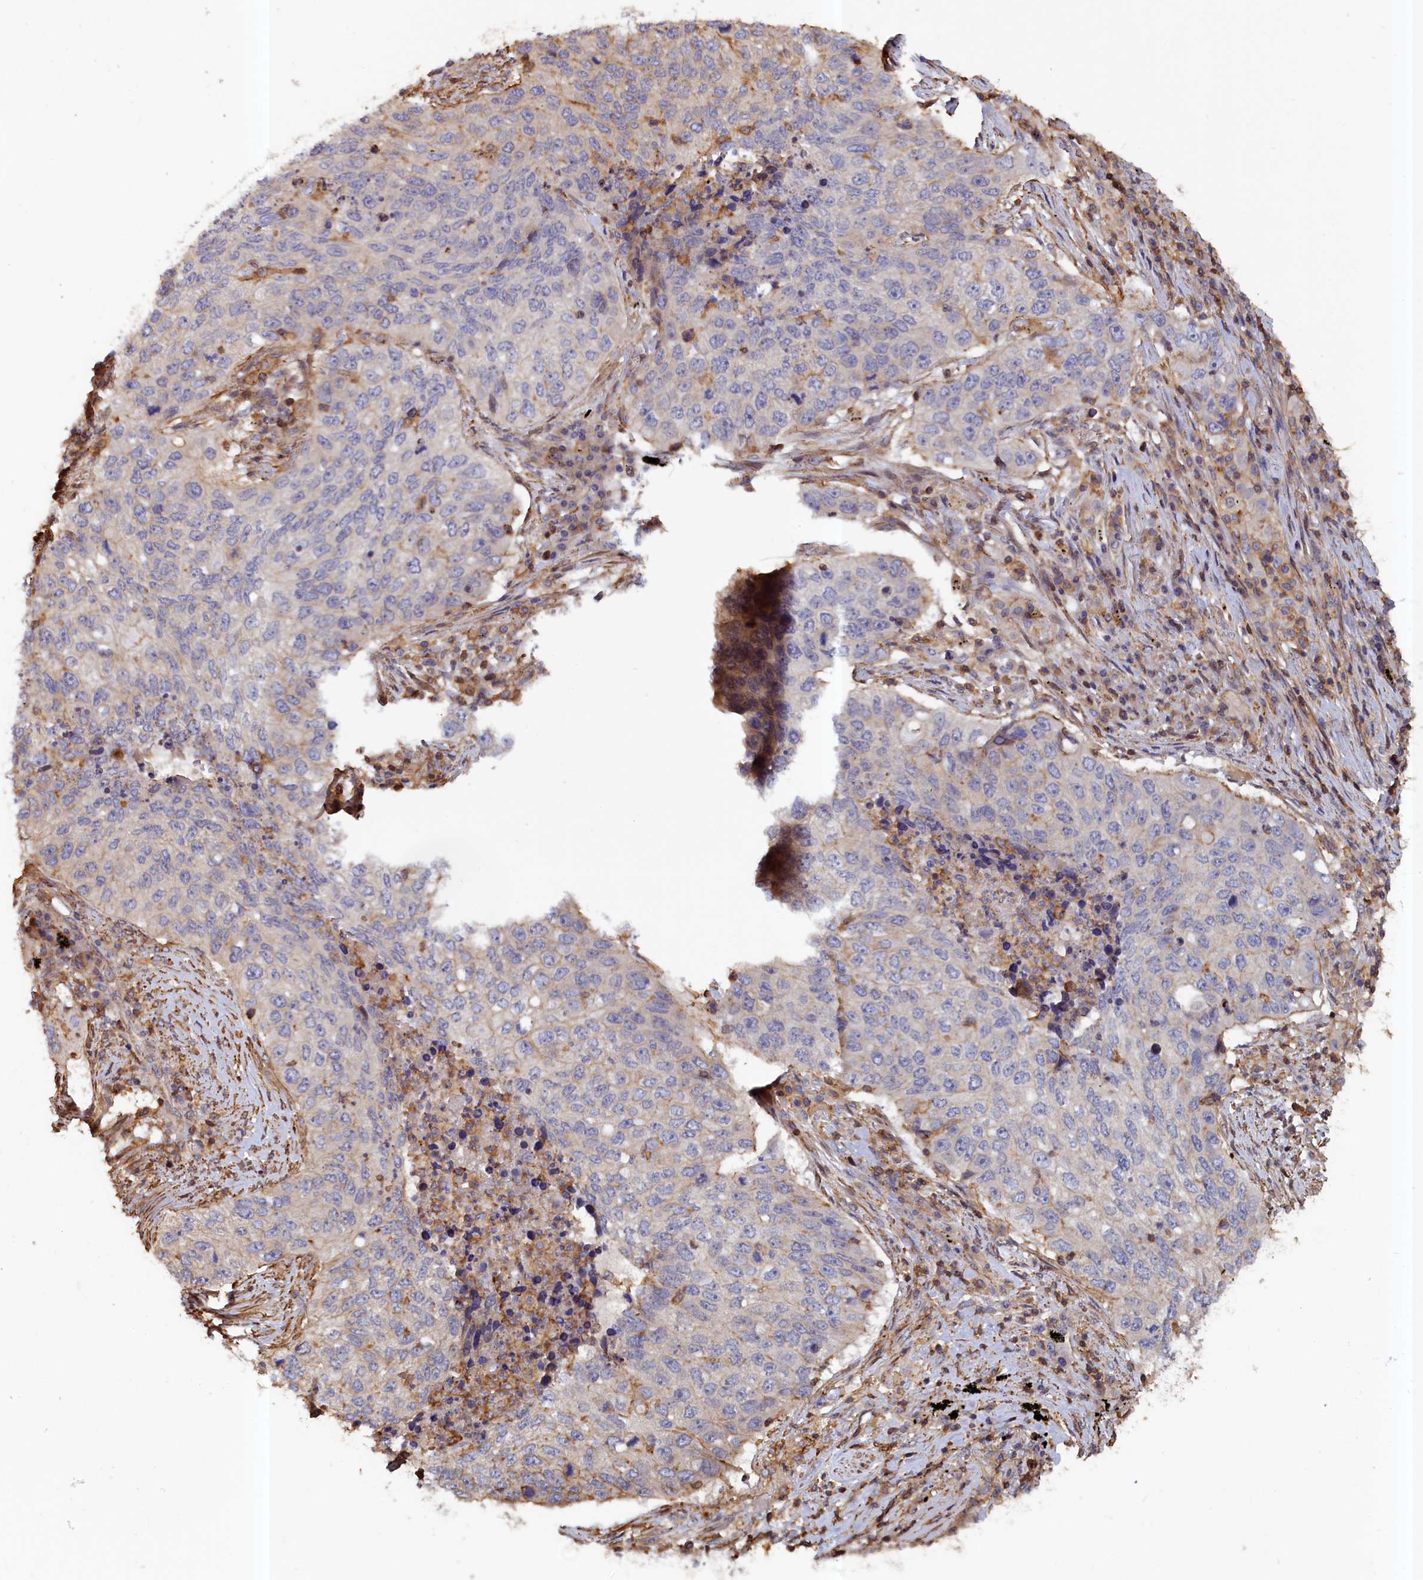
{"staining": {"intensity": "negative", "quantity": "none", "location": "none"}, "tissue": "lung cancer", "cell_type": "Tumor cells", "image_type": "cancer", "snomed": [{"axis": "morphology", "description": "Squamous cell carcinoma, NOS"}, {"axis": "topography", "description": "Lung"}], "caption": "Immunohistochemistry histopathology image of lung cancer stained for a protein (brown), which displays no expression in tumor cells. The staining was performed using DAB to visualize the protein expression in brown, while the nuclei were stained in blue with hematoxylin (Magnification: 20x).", "gene": "ANKRD27", "patient": {"sex": "female", "age": 63}}